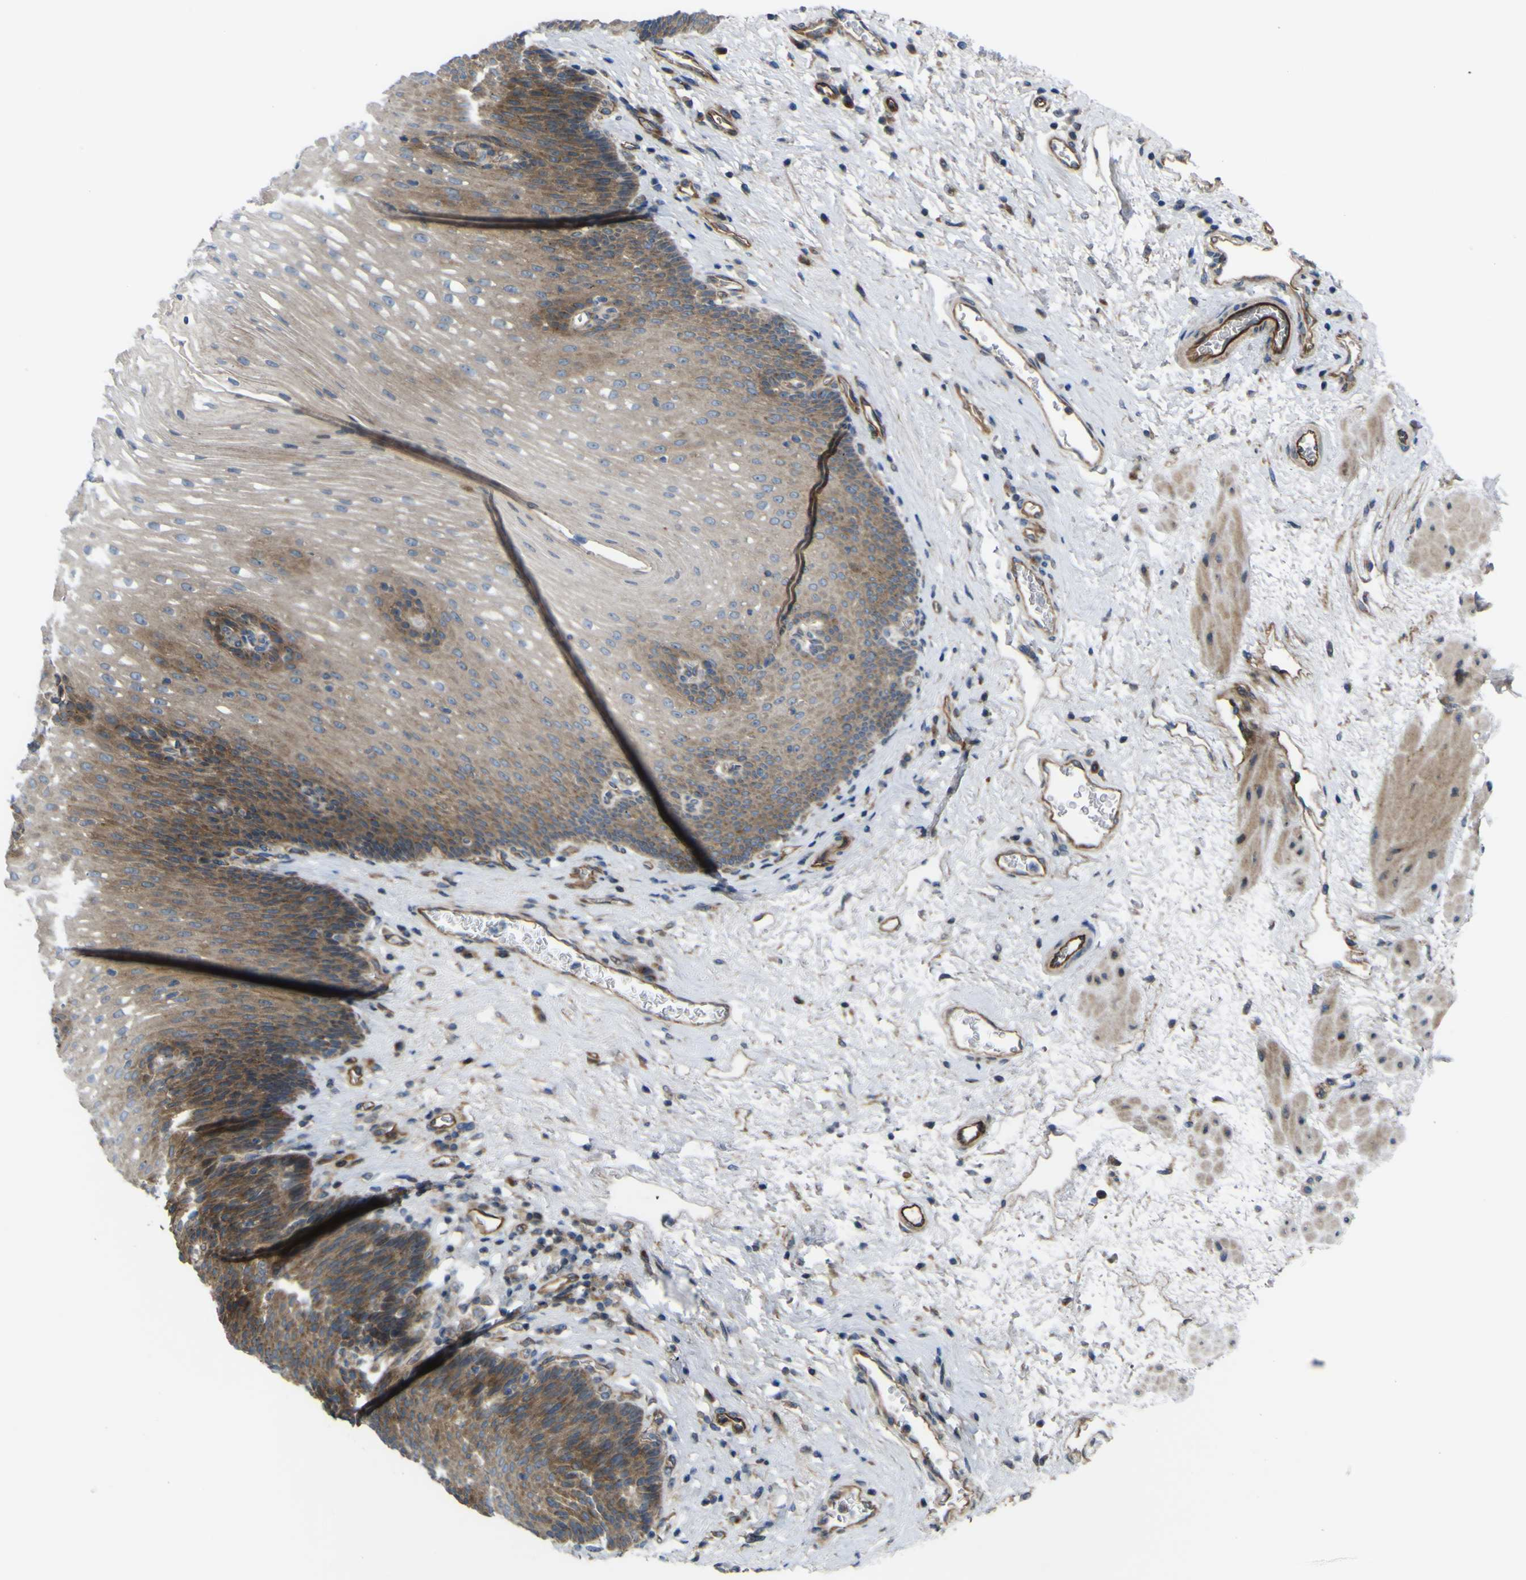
{"staining": {"intensity": "moderate", "quantity": ">75%", "location": "cytoplasmic/membranous"}, "tissue": "esophagus", "cell_type": "Squamous epithelial cells", "image_type": "normal", "snomed": [{"axis": "morphology", "description": "Normal tissue, NOS"}, {"axis": "topography", "description": "Esophagus"}], "caption": "Immunohistochemical staining of normal esophagus demonstrates moderate cytoplasmic/membranous protein expression in approximately >75% of squamous epithelial cells.", "gene": "FBXO30", "patient": {"sex": "male", "age": 48}}